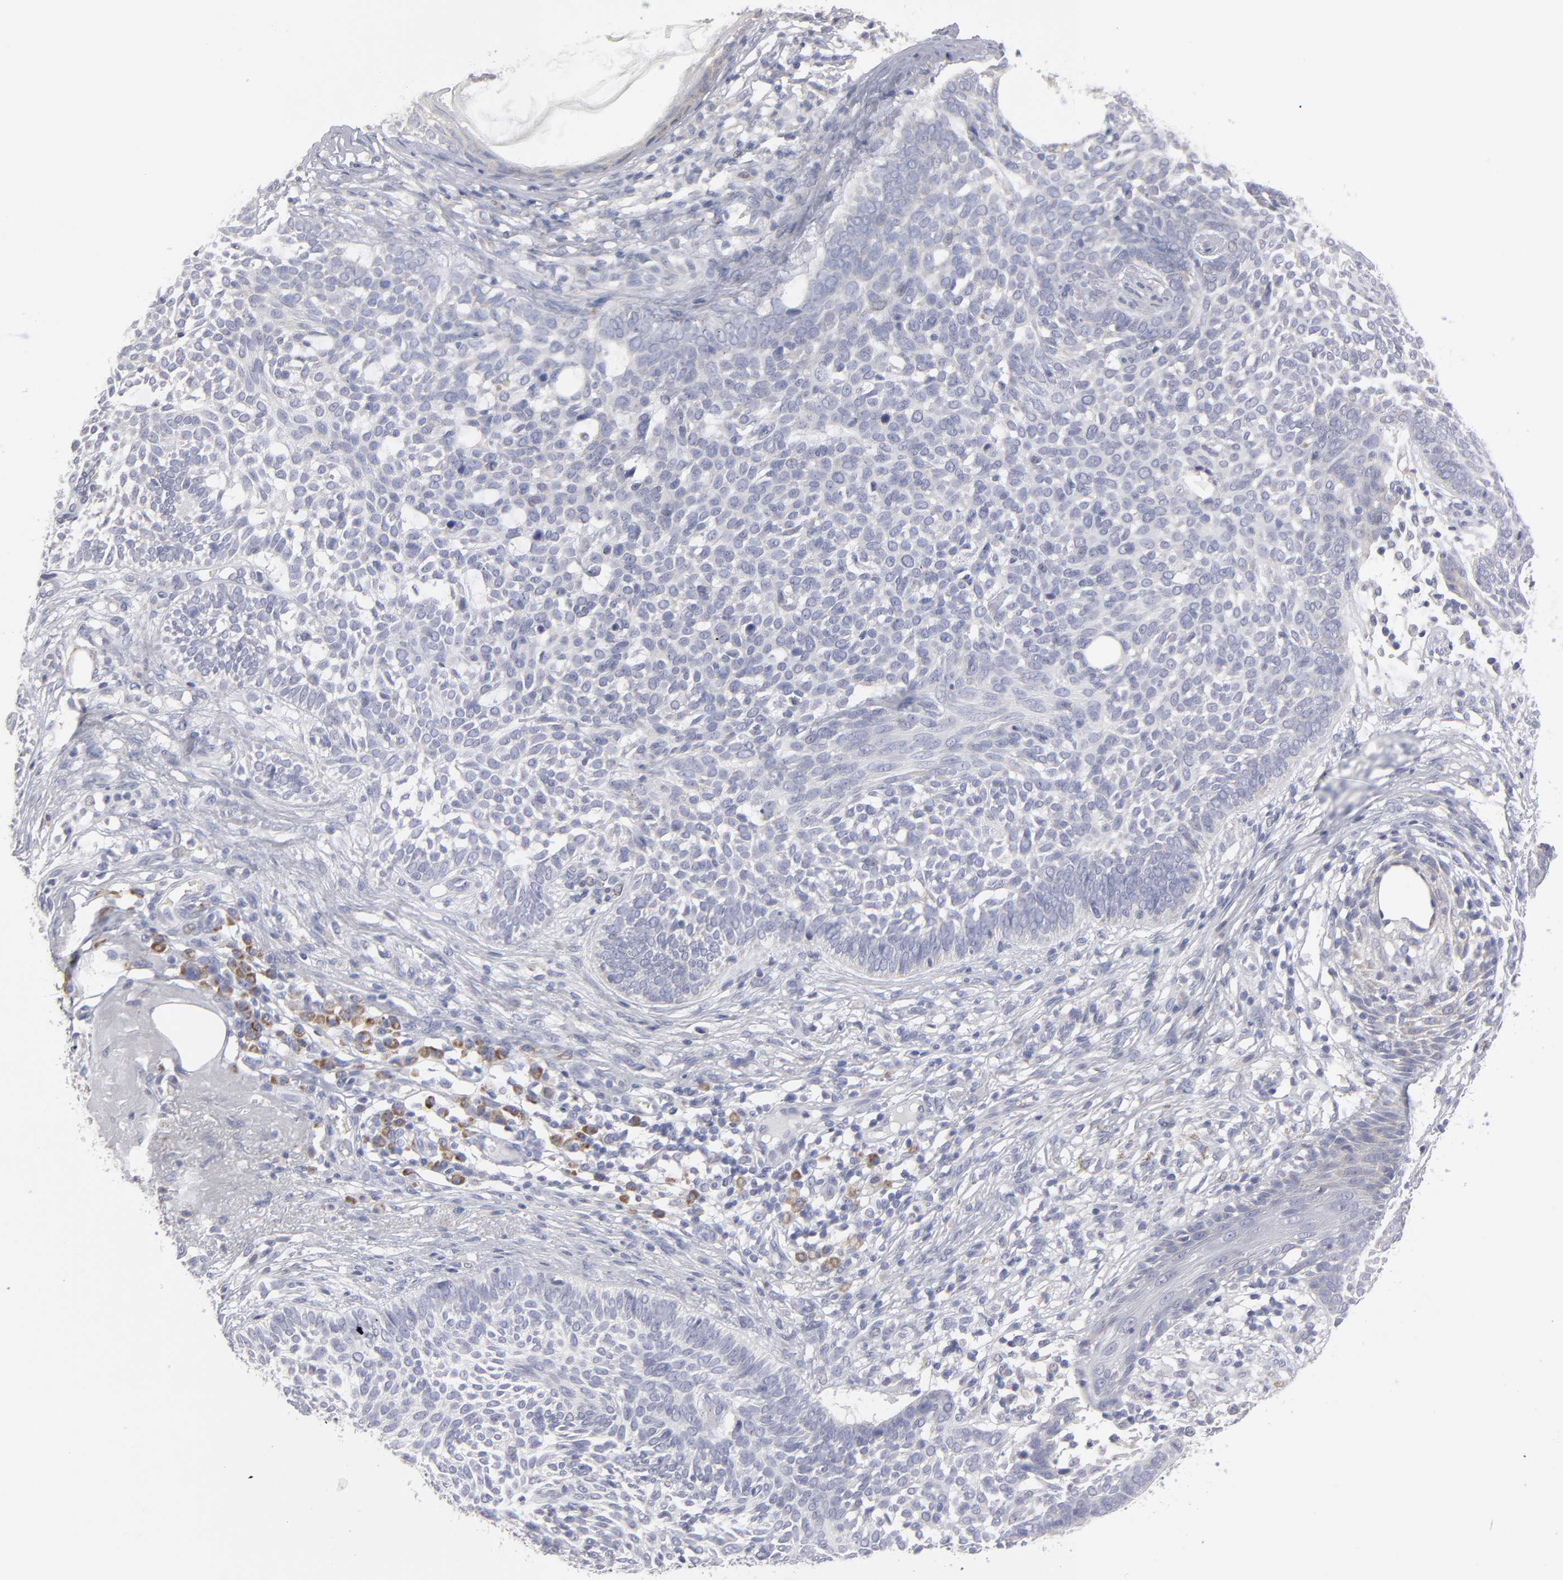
{"staining": {"intensity": "negative", "quantity": "none", "location": "none"}, "tissue": "skin cancer", "cell_type": "Tumor cells", "image_type": "cancer", "snomed": [{"axis": "morphology", "description": "Basal cell carcinoma"}, {"axis": "topography", "description": "Skin"}], "caption": "Immunohistochemistry of human skin cancer reveals no expression in tumor cells. Nuclei are stained in blue.", "gene": "CCDC80", "patient": {"sex": "male", "age": 74}}